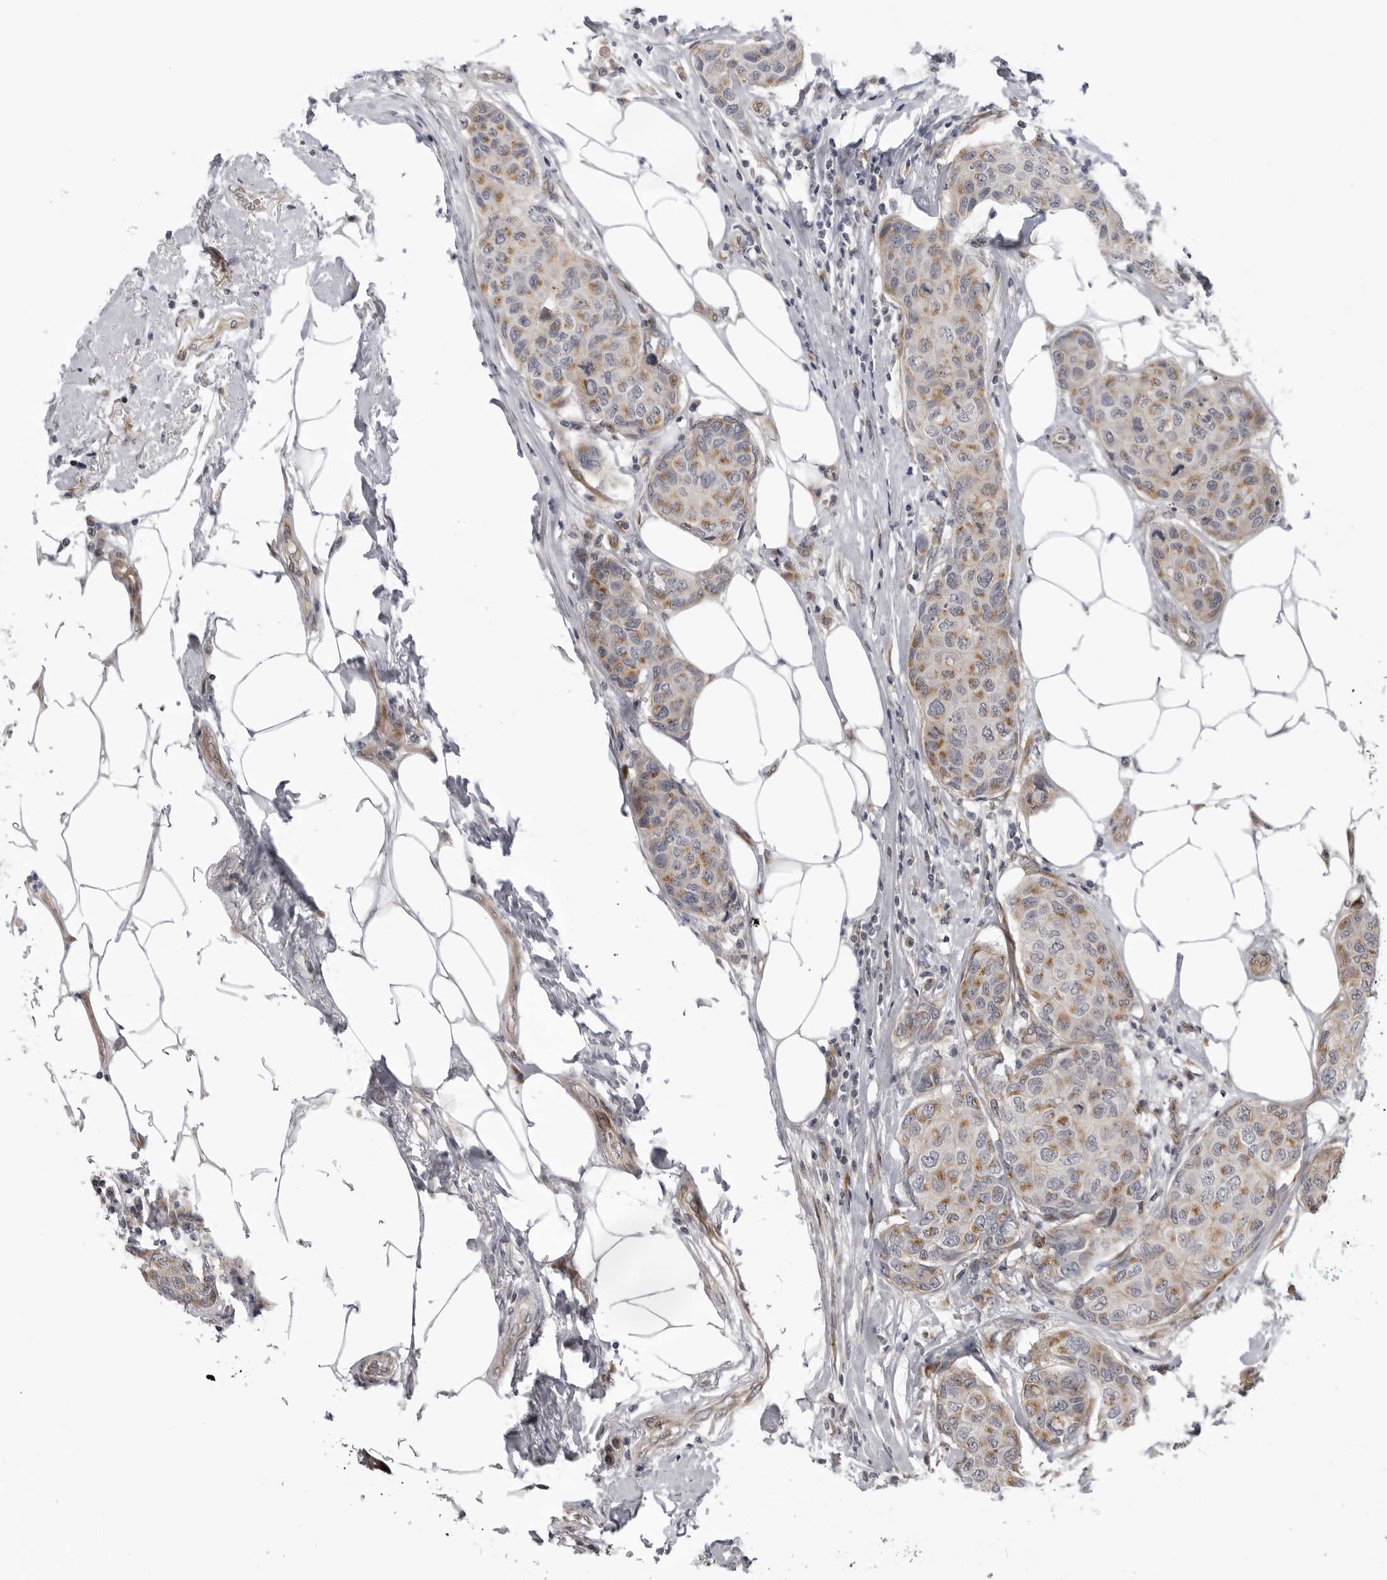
{"staining": {"intensity": "moderate", "quantity": ">75%", "location": "cytoplasmic/membranous"}, "tissue": "breast cancer", "cell_type": "Tumor cells", "image_type": "cancer", "snomed": [{"axis": "morphology", "description": "Duct carcinoma"}, {"axis": "topography", "description": "Breast"}], "caption": "This micrograph reveals infiltrating ductal carcinoma (breast) stained with immunohistochemistry (IHC) to label a protein in brown. The cytoplasmic/membranous of tumor cells show moderate positivity for the protein. Nuclei are counter-stained blue.", "gene": "LRRC45", "patient": {"sex": "female", "age": 80}}